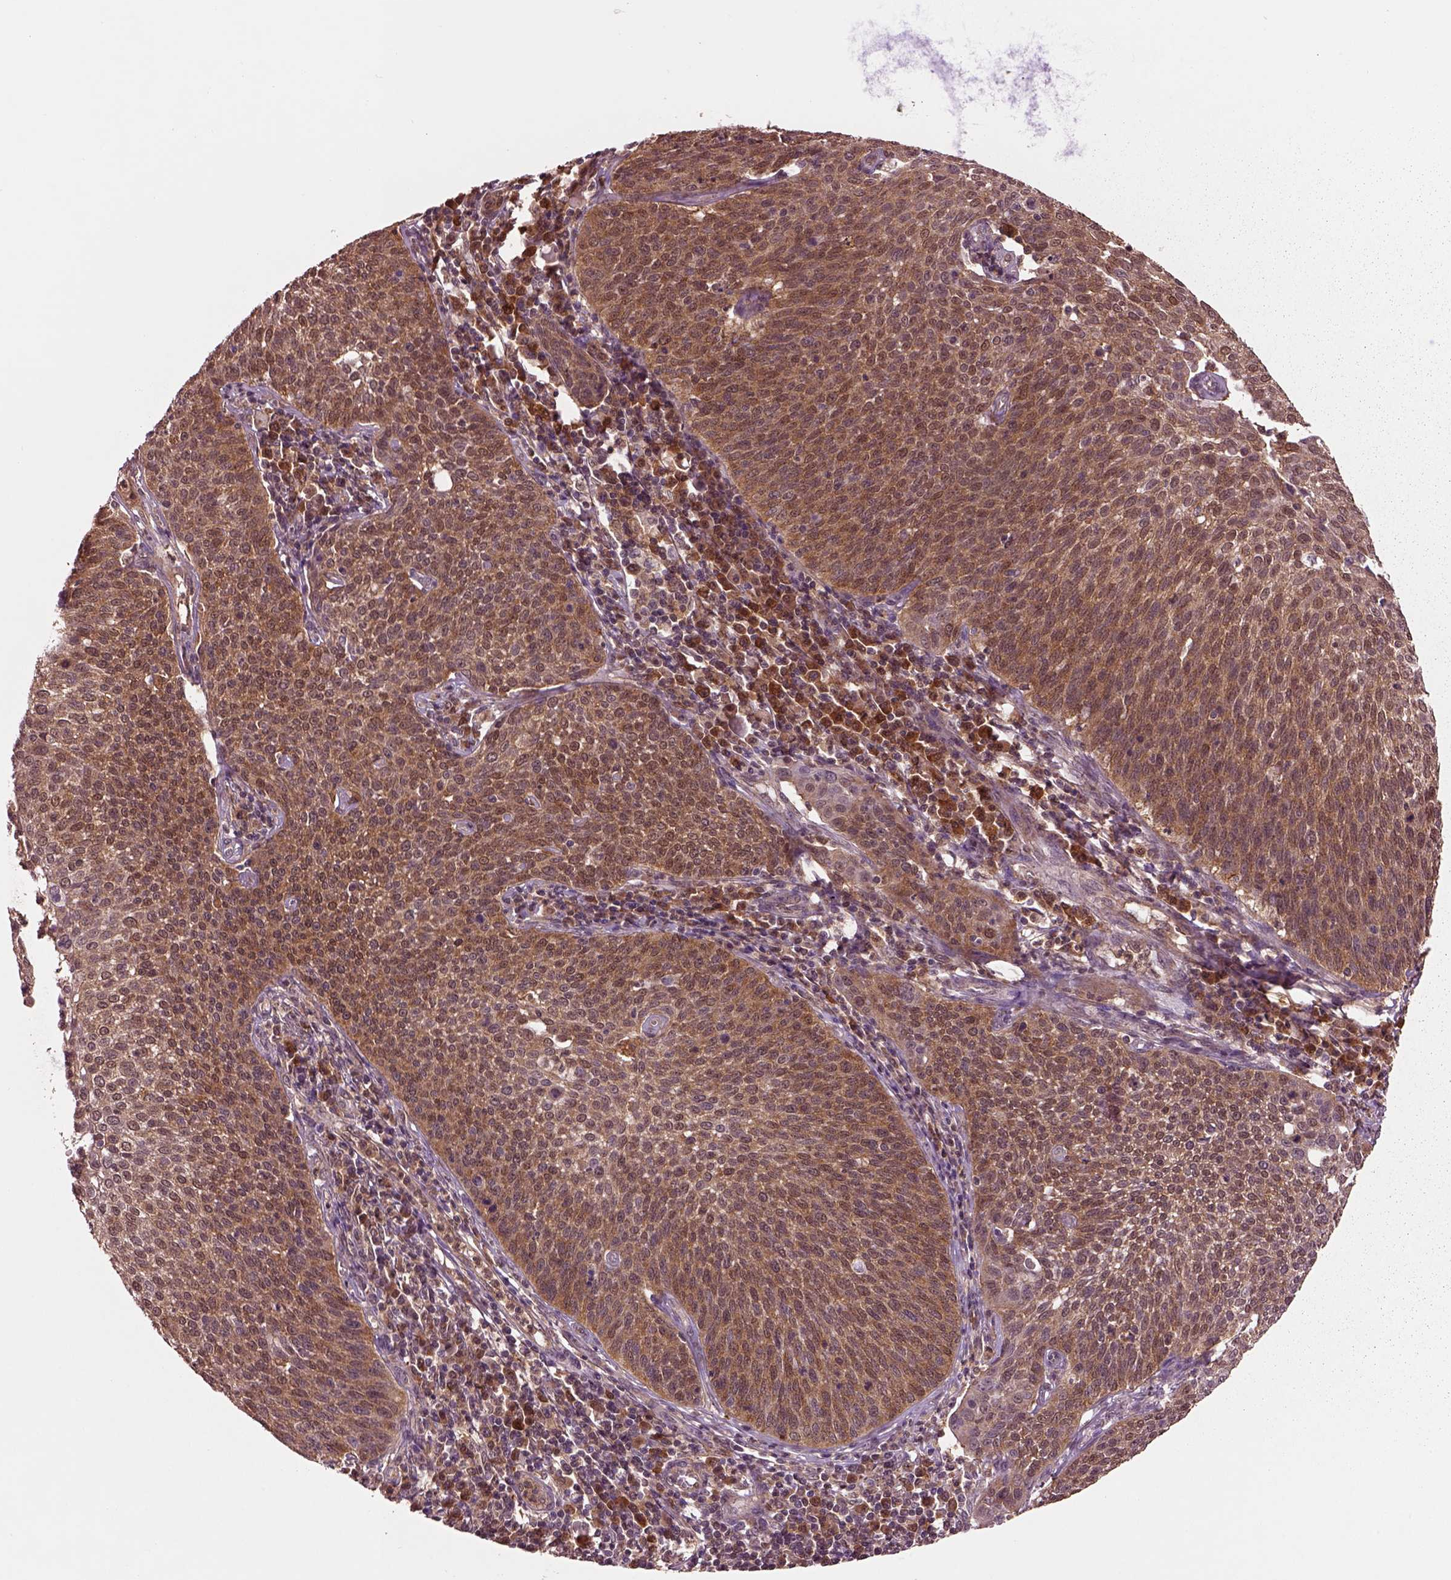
{"staining": {"intensity": "moderate", "quantity": ">75%", "location": "cytoplasmic/membranous"}, "tissue": "cervical cancer", "cell_type": "Tumor cells", "image_type": "cancer", "snomed": [{"axis": "morphology", "description": "Squamous cell carcinoma, NOS"}, {"axis": "topography", "description": "Cervix"}], "caption": "Protein staining by immunohistochemistry (IHC) shows moderate cytoplasmic/membranous staining in approximately >75% of tumor cells in cervical squamous cell carcinoma.", "gene": "MDP1", "patient": {"sex": "female", "age": 34}}